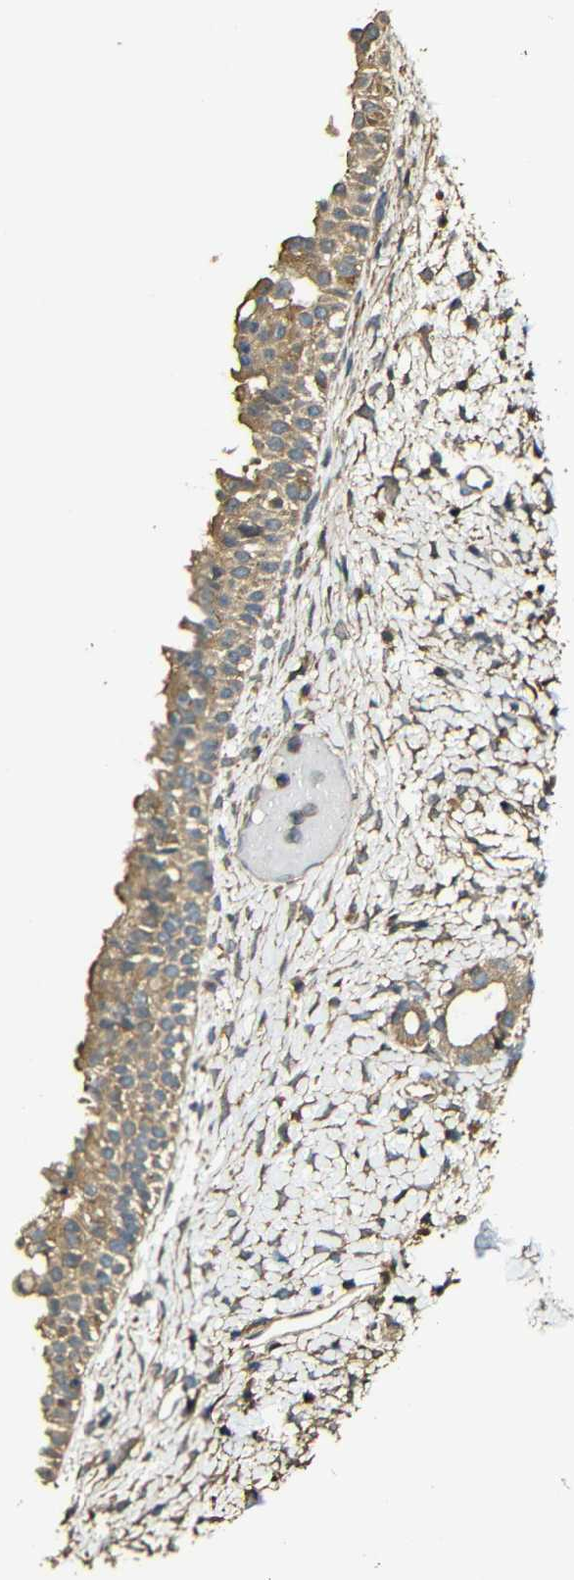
{"staining": {"intensity": "moderate", "quantity": ">75%", "location": "cytoplasmic/membranous"}, "tissue": "nasopharynx", "cell_type": "Respiratory epithelial cells", "image_type": "normal", "snomed": [{"axis": "morphology", "description": "Normal tissue, NOS"}, {"axis": "topography", "description": "Nasopharynx"}], "caption": "DAB immunohistochemical staining of unremarkable nasopharynx demonstrates moderate cytoplasmic/membranous protein positivity in about >75% of respiratory epithelial cells.", "gene": "CASP8", "patient": {"sex": "male", "age": 22}}